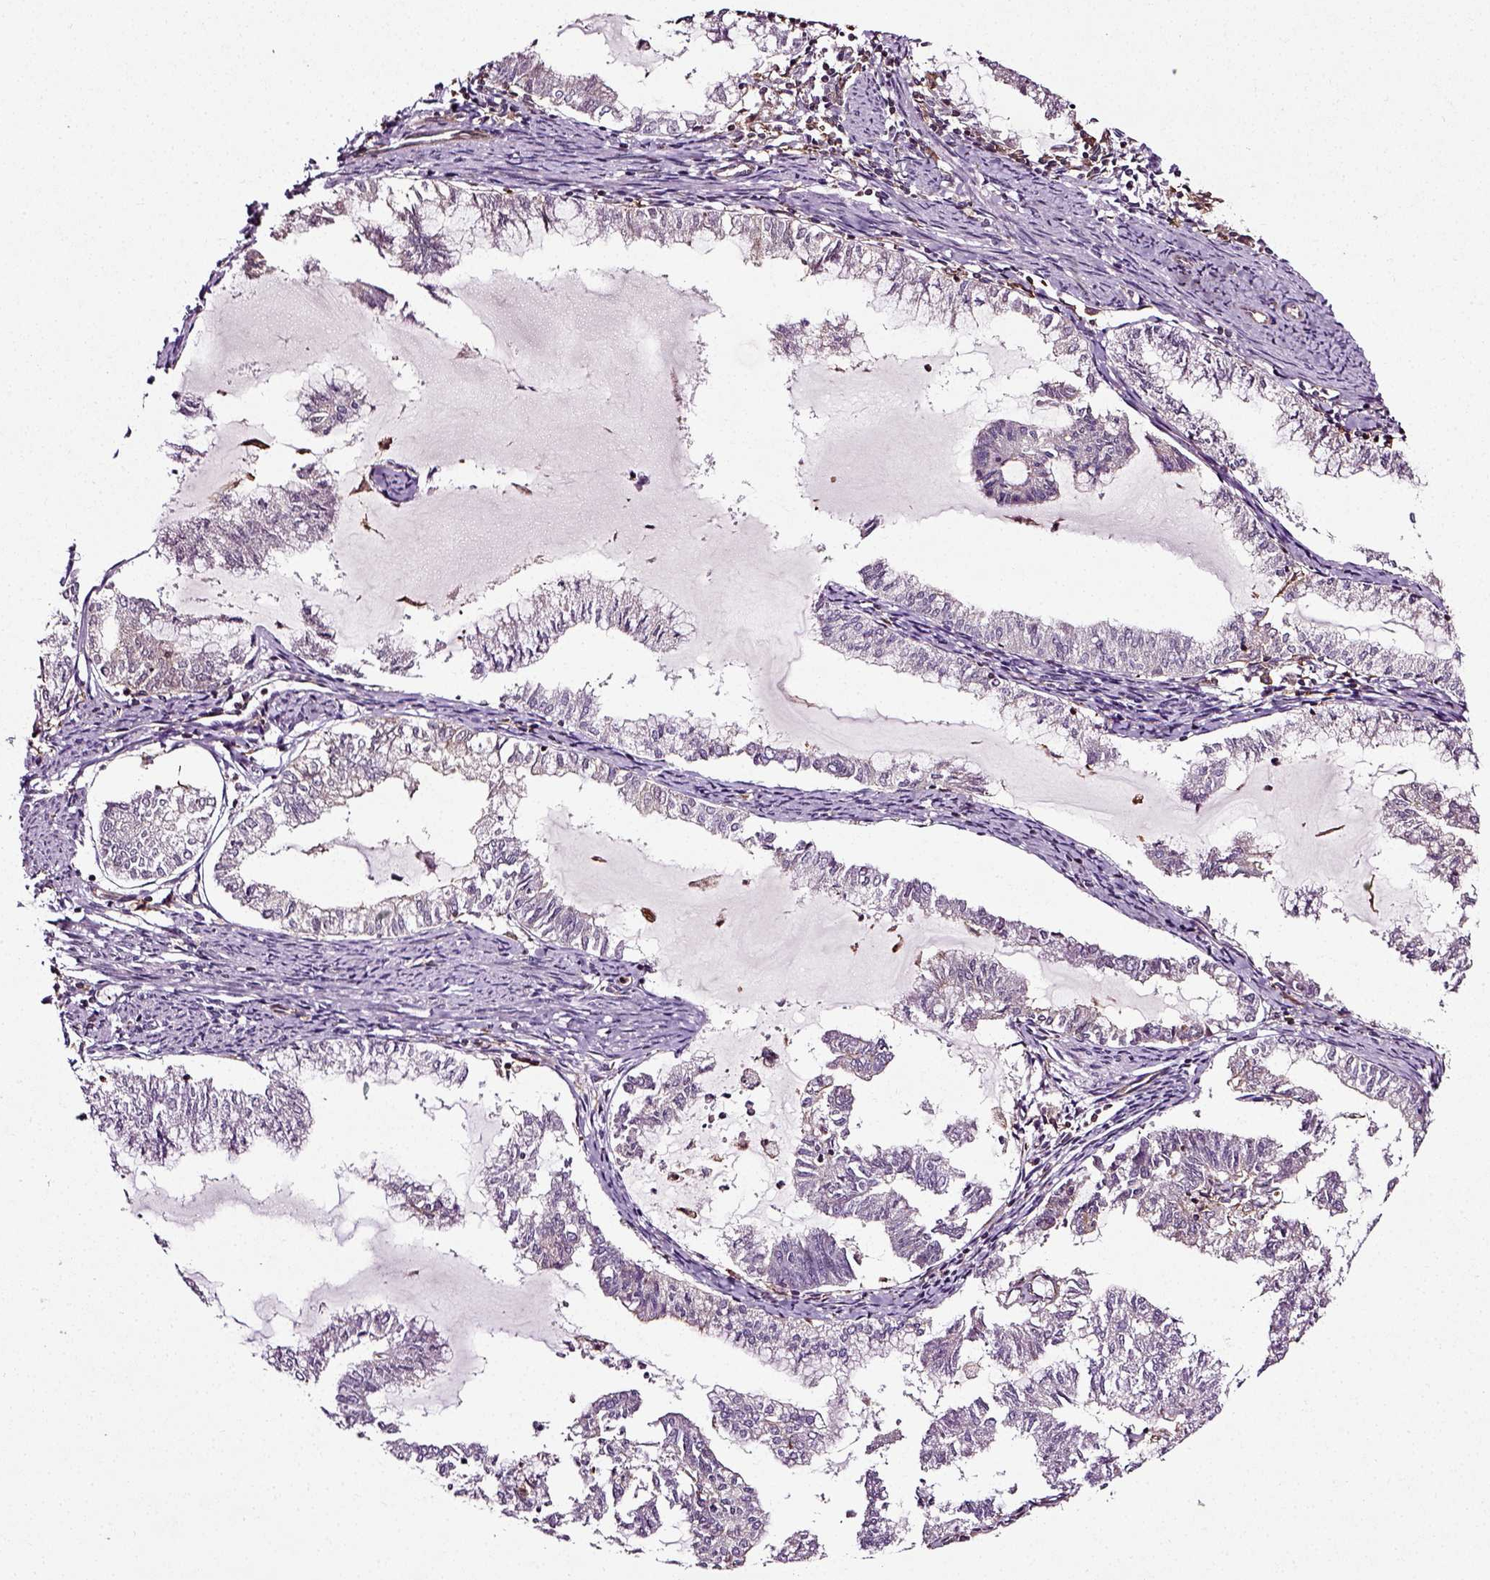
{"staining": {"intensity": "negative", "quantity": "none", "location": "none"}, "tissue": "endometrial cancer", "cell_type": "Tumor cells", "image_type": "cancer", "snomed": [{"axis": "morphology", "description": "Adenocarcinoma, NOS"}, {"axis": "topography", "description": "Endometrium"}], "caption": "Immunohistochemistry (IHC) photomicrograph of human endometrial cancer stained for a protein (brown), which displays no staining in tumor cells.", "gene": "RHOF", "patient": {"sex": "female", "age": 79}}